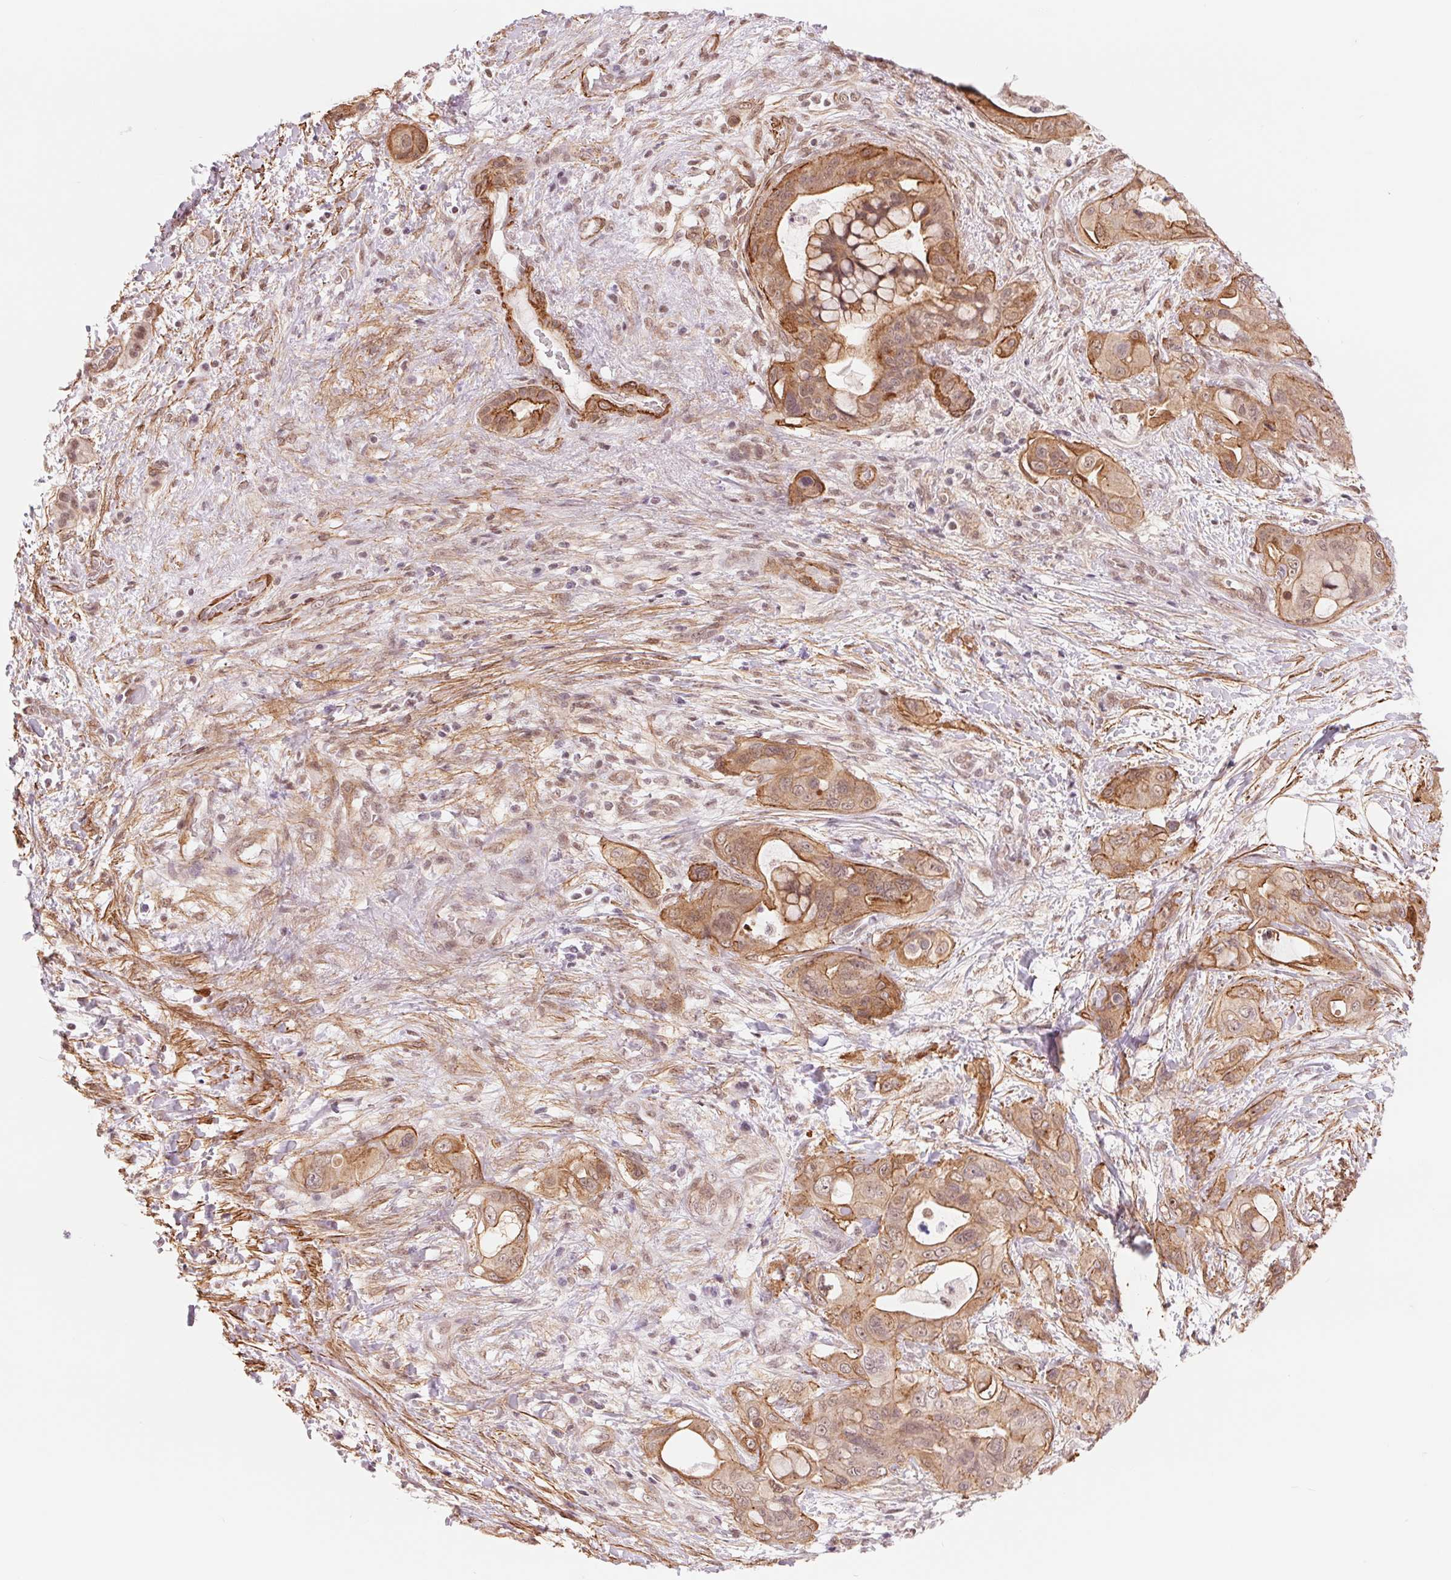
{"staining": {"intensity": "moderate", "quantity": ">75%", "location": "cytoplasmic/membranous,nuclear"}, "tissue": "pancreatic cancer", "cell_type": "Tumor cells", "image_type": "cancer", "snomed": [{"axis": "morphology", "description": "Adenocarcinoma, NOS"}, {"axis": "topography", "description": "Pancreas"}], "caption": "High-power microscopy captured an immunohistochemistry image of adenocarcinoma (pancreatic), revealing moderate cytoplasmic/membranous and nuclear expression in about >75% of tumor cells.", "gene": "BCAT1", "patient": {"sex": "male", "age": 71}}